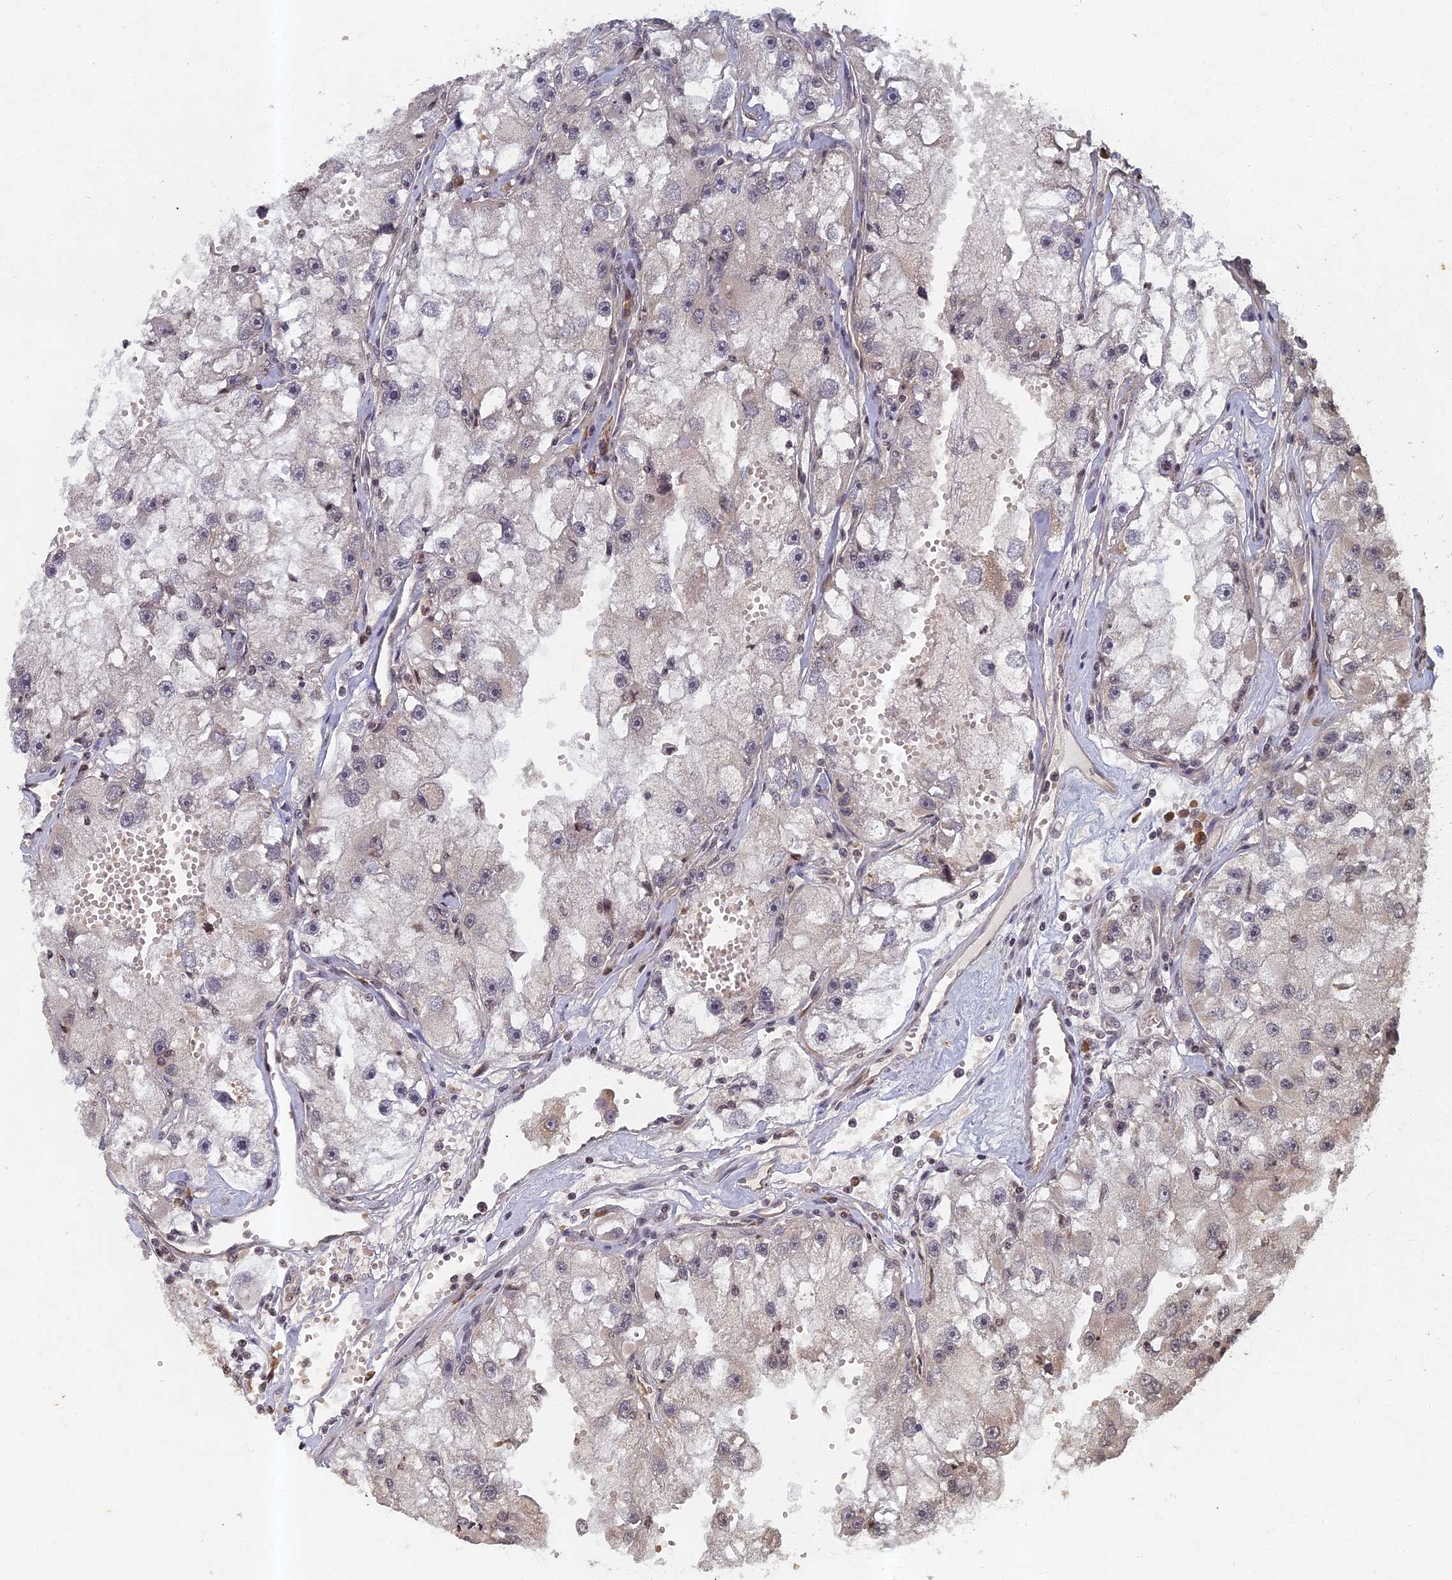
{"staining": {"intensity": "weak", "quantity": "<25%", "location": "cytoplasmic/membranous"}, "tissue": "renal cancer", "cell_type": "Tumor cells", "image_type": "cancer", "snomed": [{"axis": "morphology", "description": "Adenocarcinoma, NOS"}, {"axis": "topography", "description": "Kidney"}], "caption": "DAB (3,3'-diaminobenzidine) immunohistochemical staining of human adenocarcinoma (renal) shows no significant expression in tumor cells. (IHC, brightfield microscopy, high magnification).", "gene": "ABCB10", "patient": {"sex": "male", "age": 63}}